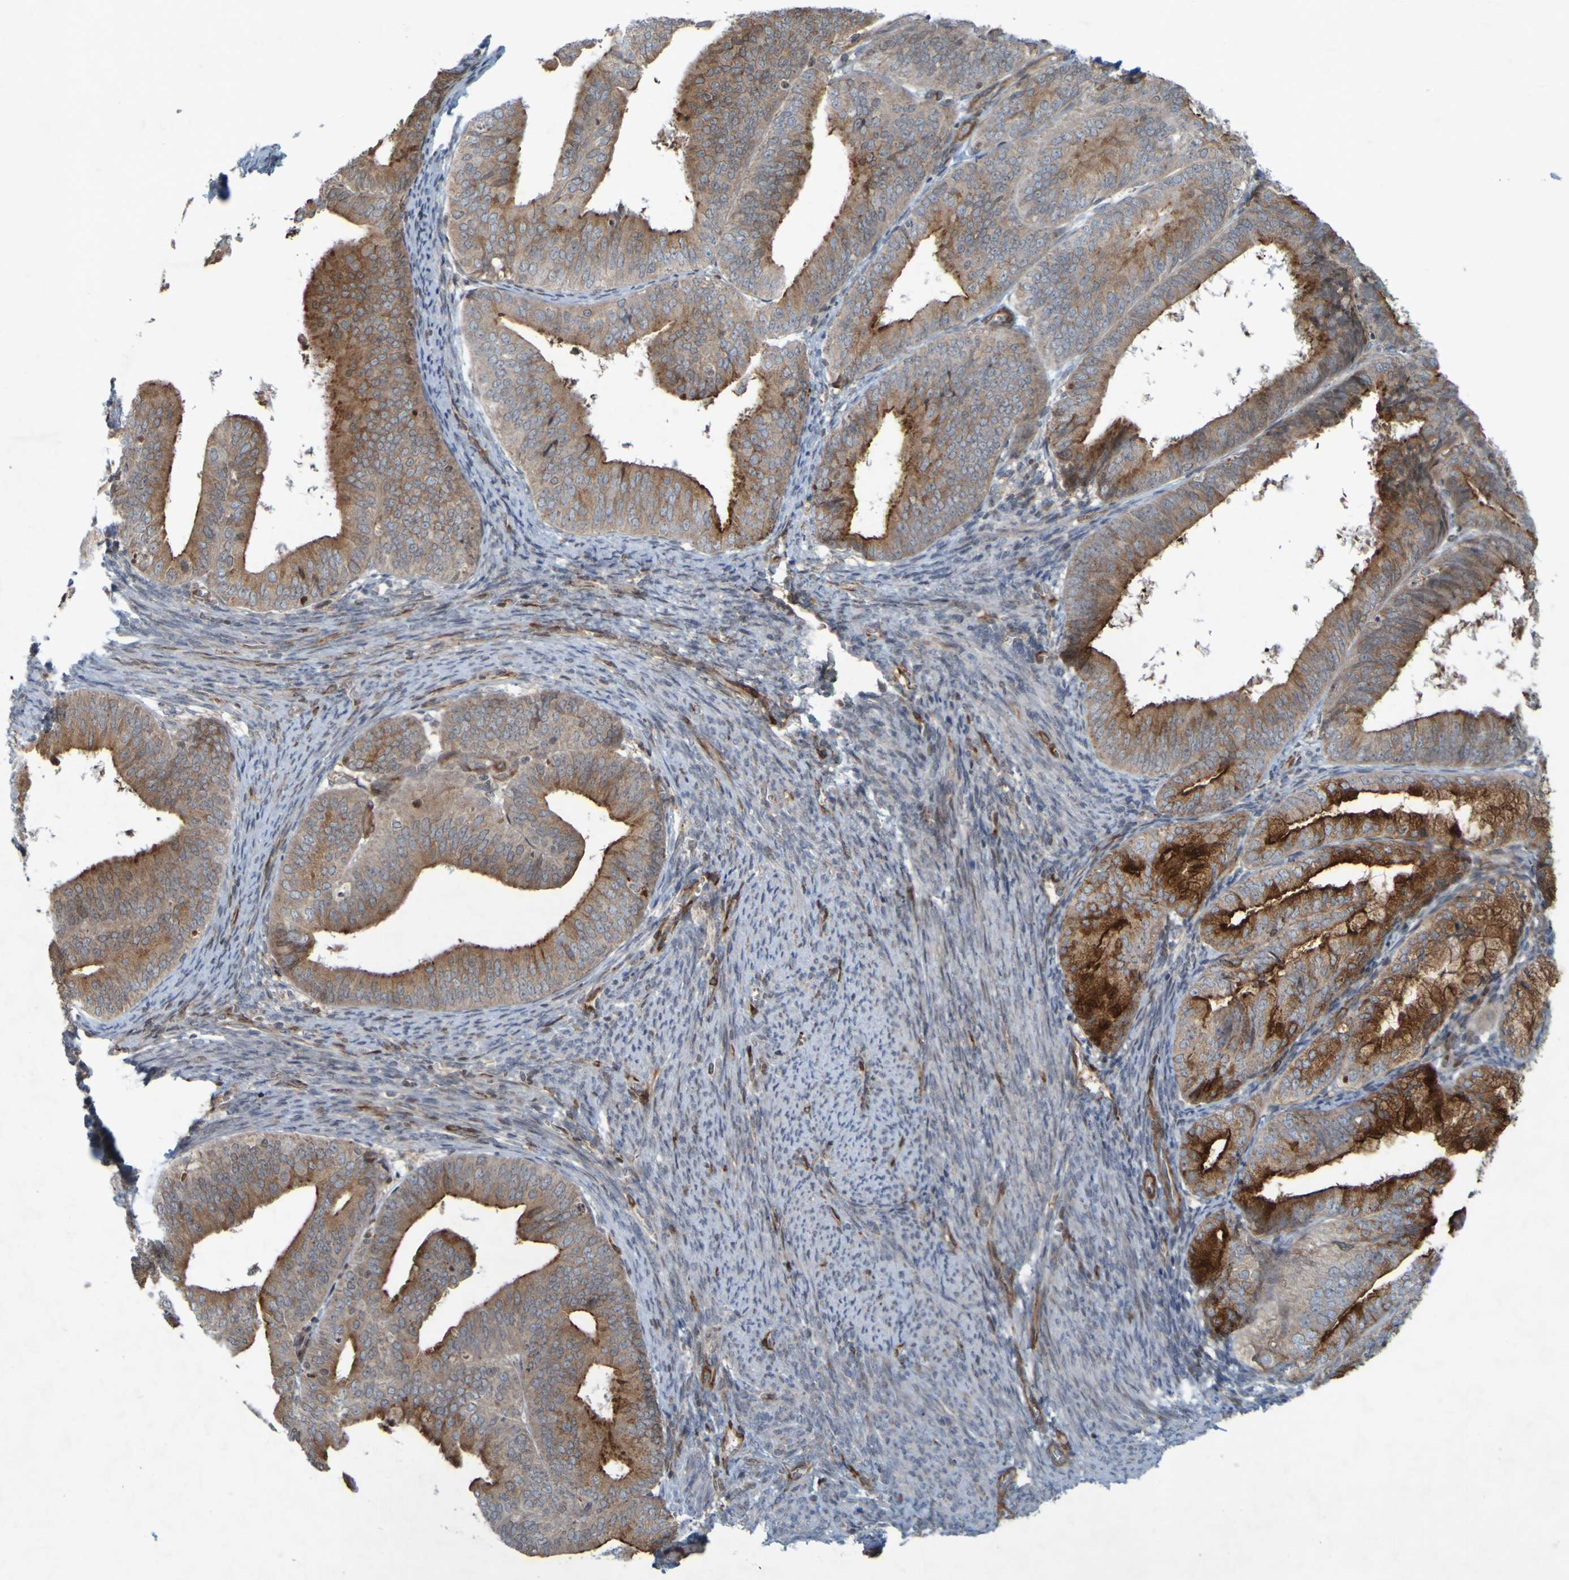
{"staining": {"intensity": "strong", "quantity": "25%-75%", "location": "cytoplasmic/membranous"}, "tissue": "endometrial cancer", "cell_type": "Tumor cells", "image_type": "cancer", "snomed": [{"axis": "morphology", "description": "Adenocarcinoma, NOS"}, {"axis": "topography", "description": "Endometrium"}], "caption": "Endometrial cancer (adenocarcinoma) stained with IHC displays strong cytoplasmic/membranous staining in about 25%-75% of tumor cells.", "gene": "GUCY1A1", "patient": {"sex": "female", "age": 63}}